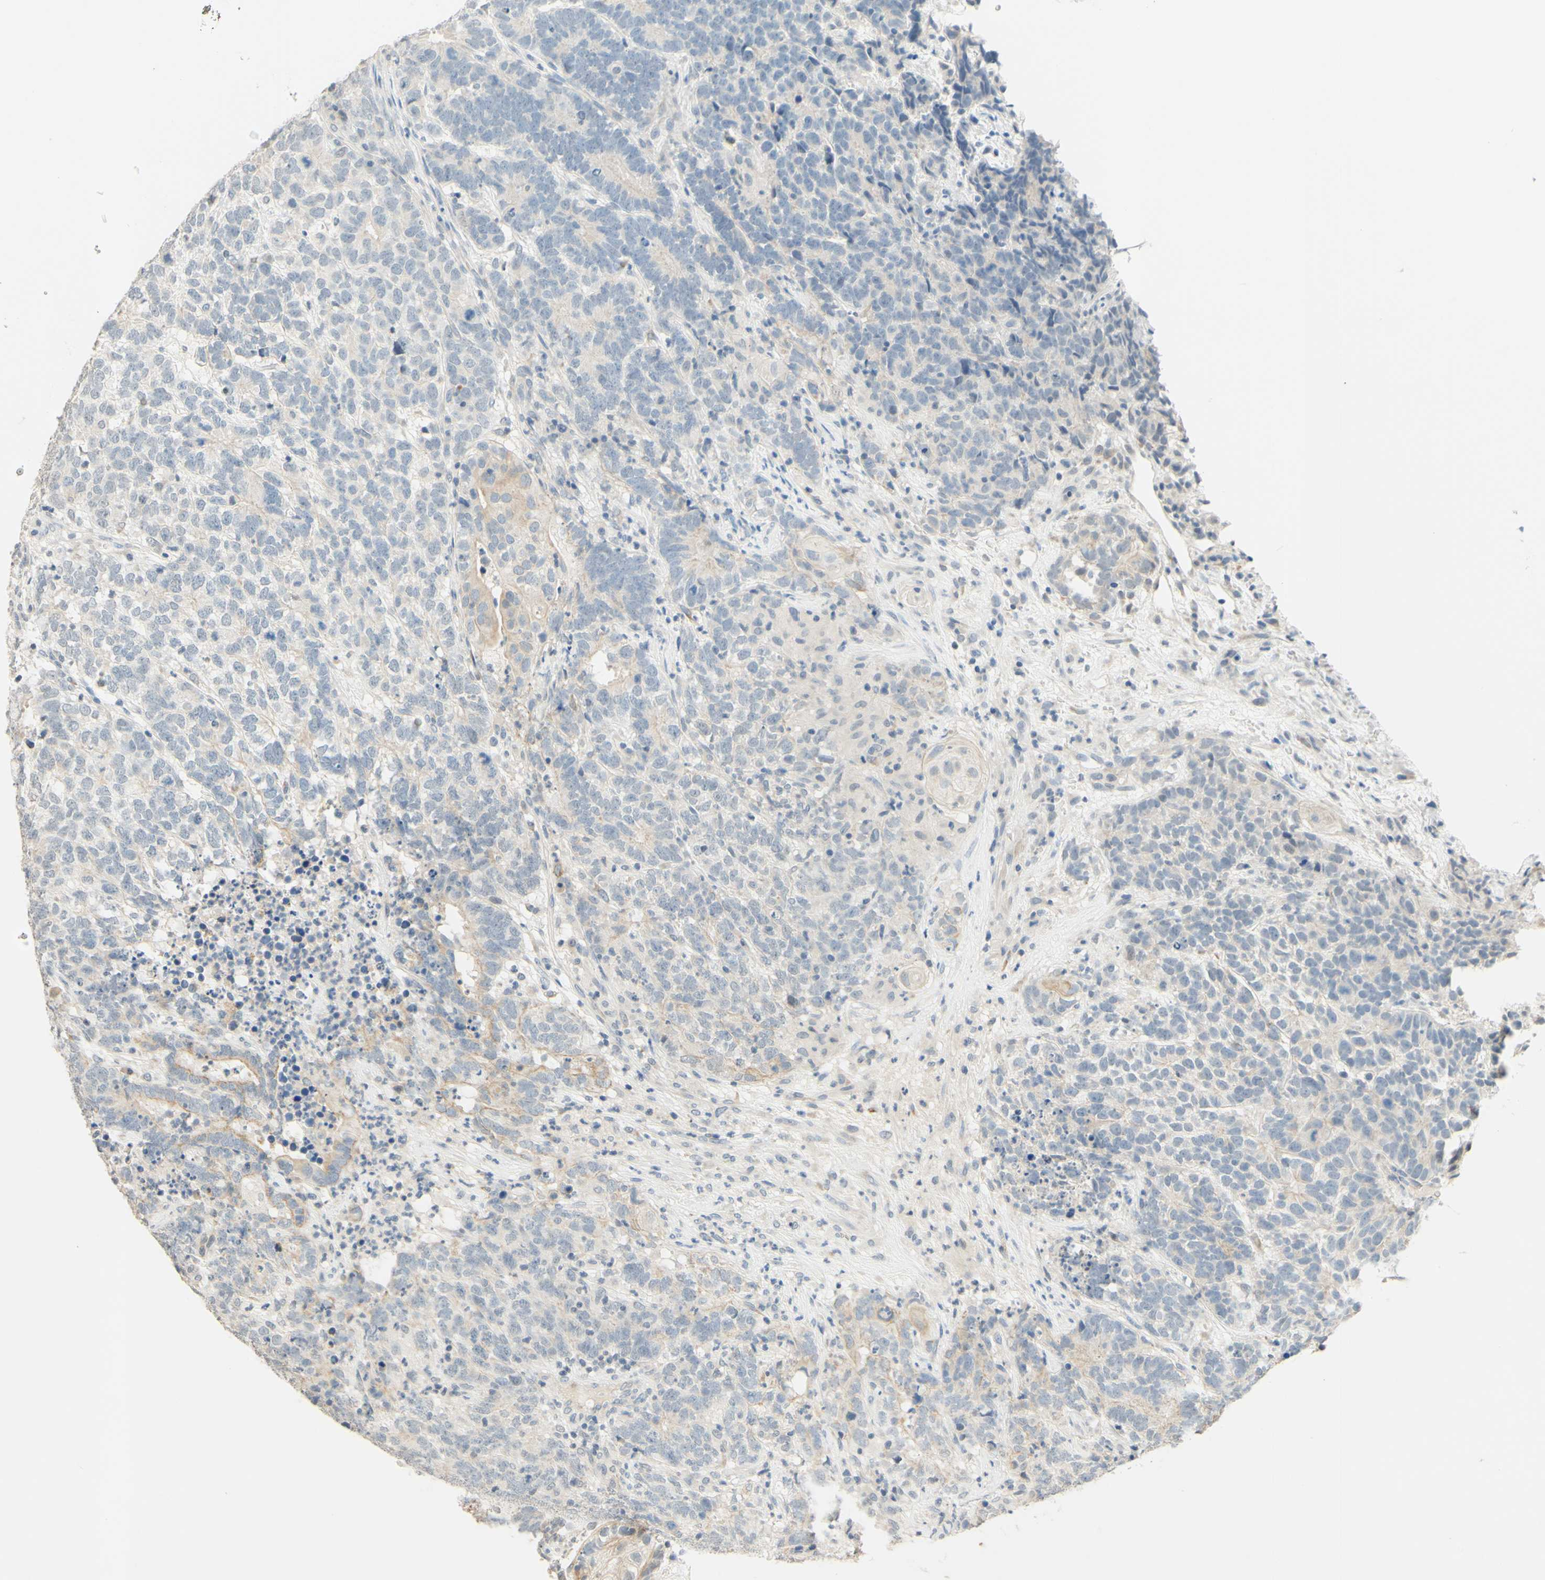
{"staining": {"intensity": "weak", "quantity": "25%-75%", "location": "cytoplasmic/membranous"}, "tissue": "testis cancer", "cell_type": "Tumor cells", "image_type": "cancer", "snomed": [{"axis": "morphology", "description": "Carcinoma, Embryonal, NOS"}, {"axis": "topography", "description": "Testis"}], "caption": "The micrograph exhibits staining of testis cancer (embryonal carcinoma), revealing weak cytoplasmic/membranous protein positivity (brown color) within tumor cells.", "gene": "MAG", "patient": {"sex": "male", "age": 26}}